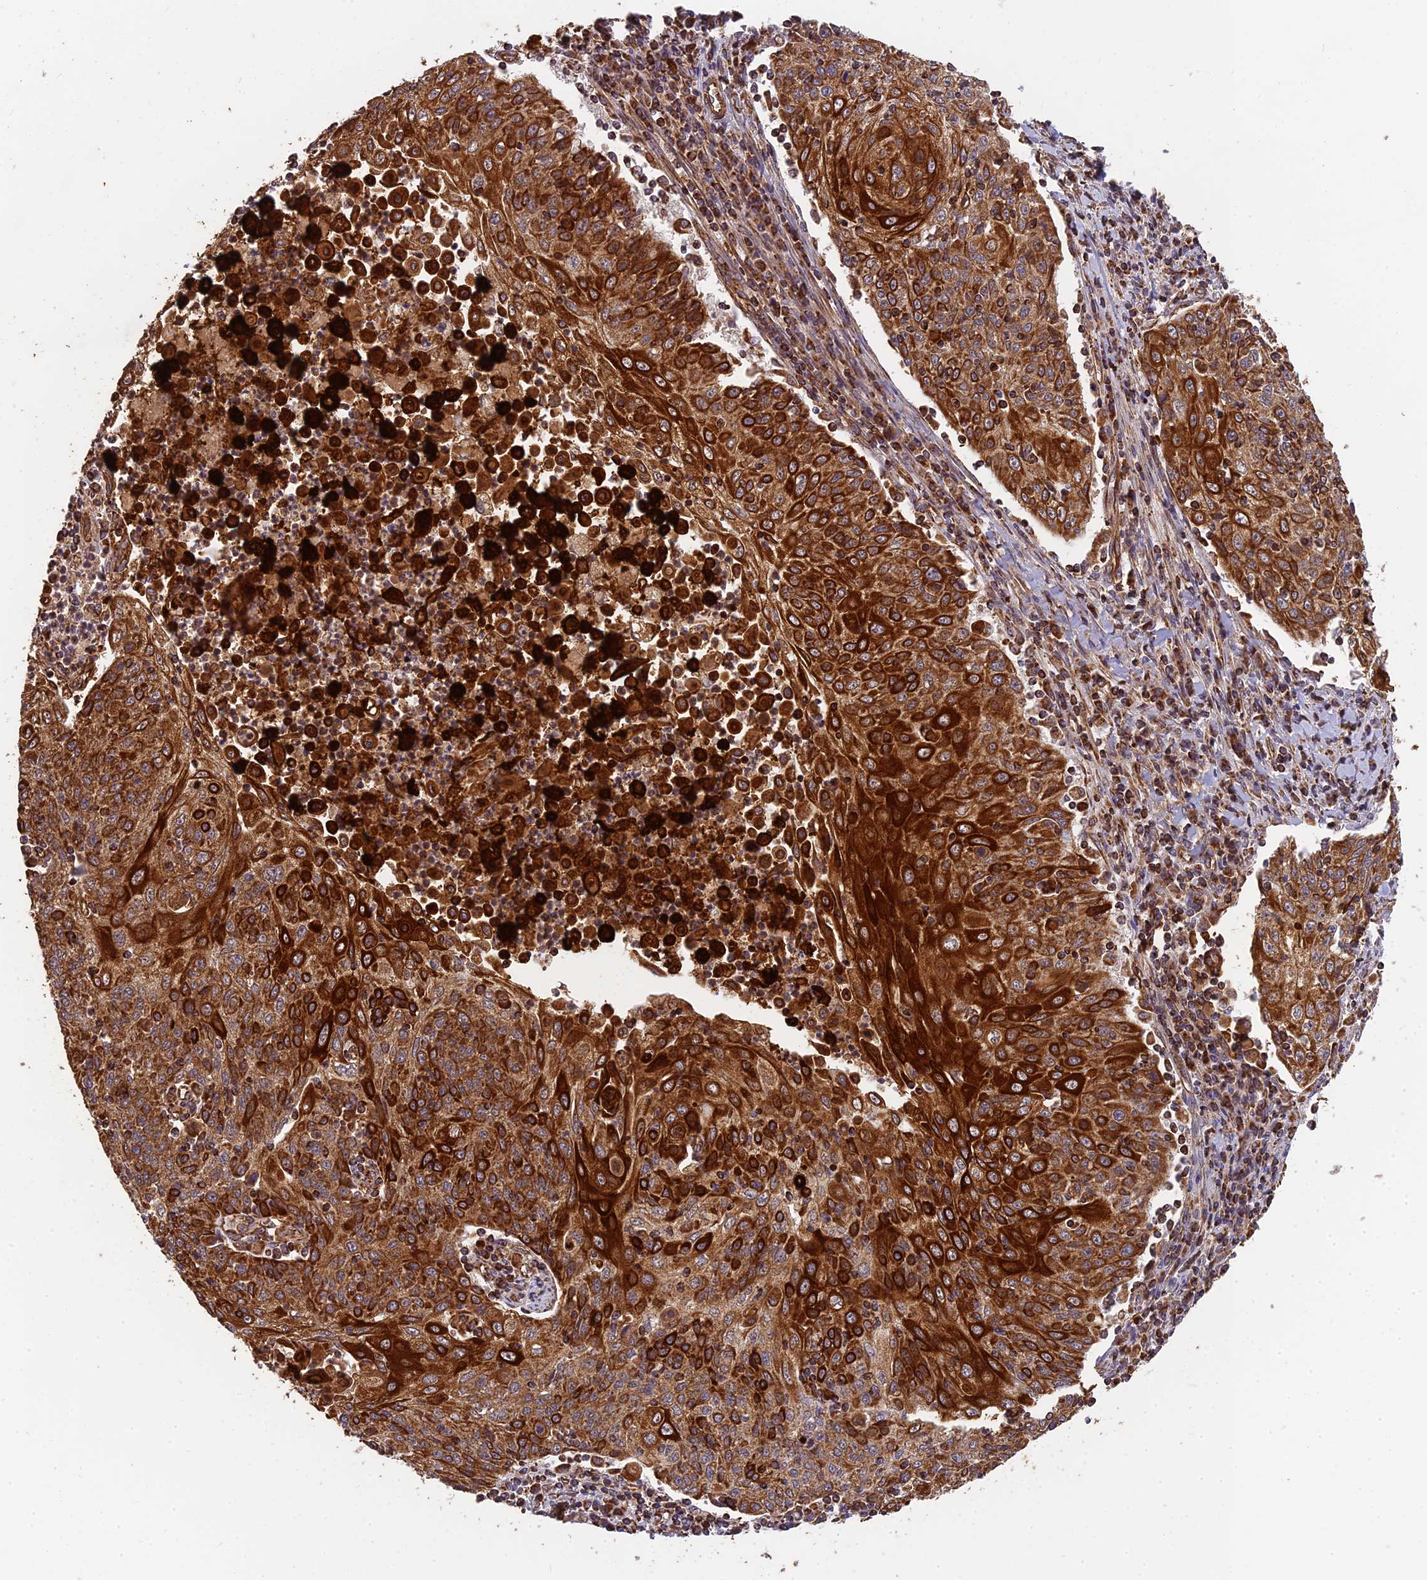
{"staining": {"intensity": "strong", "quantity": ">75%", "location": "cytoplasmic/membranous"}, "tissue": "cervical cancer", "cell_type": "Tumor cells", "image_type": "cancer", "snomed": [{"axis": "morphology", "description": "Squamous cell carcinoma, NOS"}, {"axis": "topography", "description": "Cervix"}], "caption": "An image of squamous cell carcinoma (cervical) stained for a protein exhibits strong cytoplasmic/membranous brown staining in tumor cells.", "gene": "DSTYK", "patient": {"sex": "female", "age": 48}}